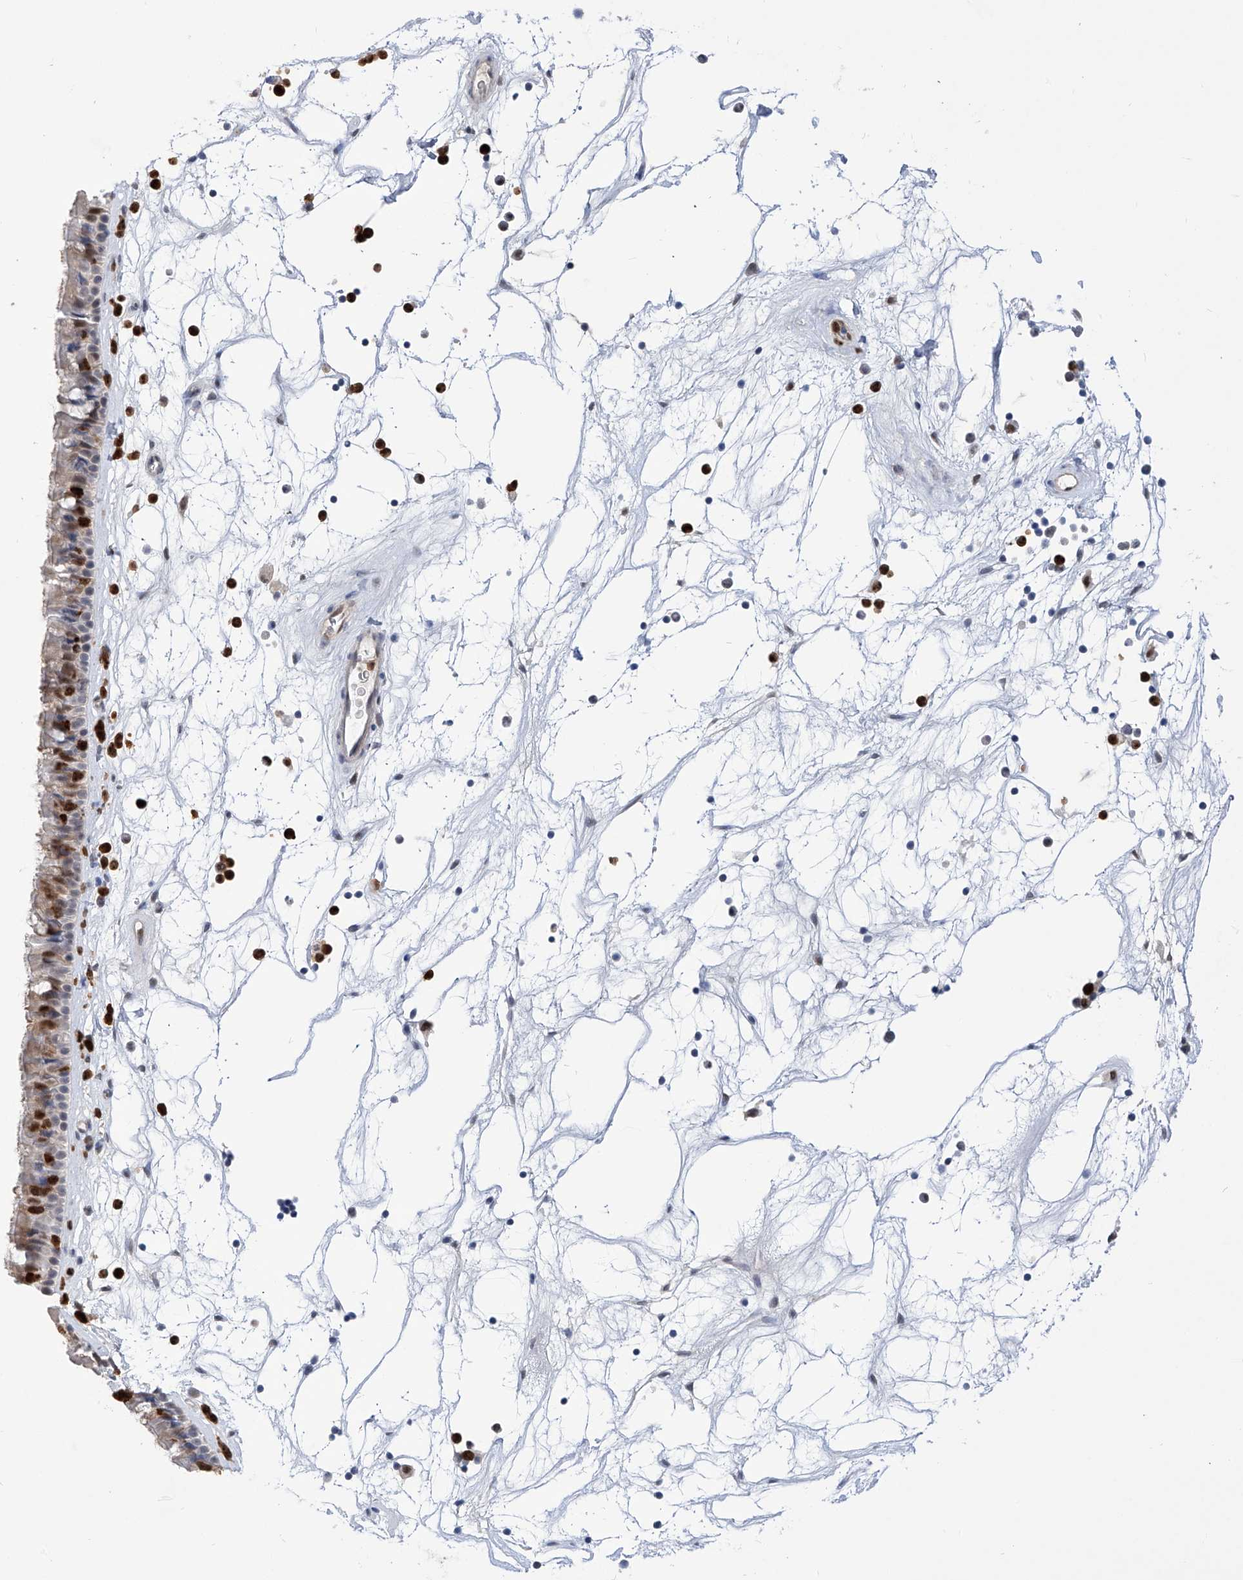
{"staining": {"intensity": "moderate", "quantity": "25%-75%", "location": "nuclear"}, "tissue": "nasopharynx", "cell_type": "Respiratory epithelial cells", "image_type": "normal", "snomed": [{"axis": "morphology", "description": "Normal tissue, NOS"}, {"axis": "topography", "description": "Nasopharynx"}], "caption": "Moderate nuclear staining for a protein is identified in about 25%-75% of respiratory epithelial cells of unremarkable nasopharynx using immunohistochemistry (IHC).", "gene": "PHF20", "patient": {"sex": "male", "age": 64}}